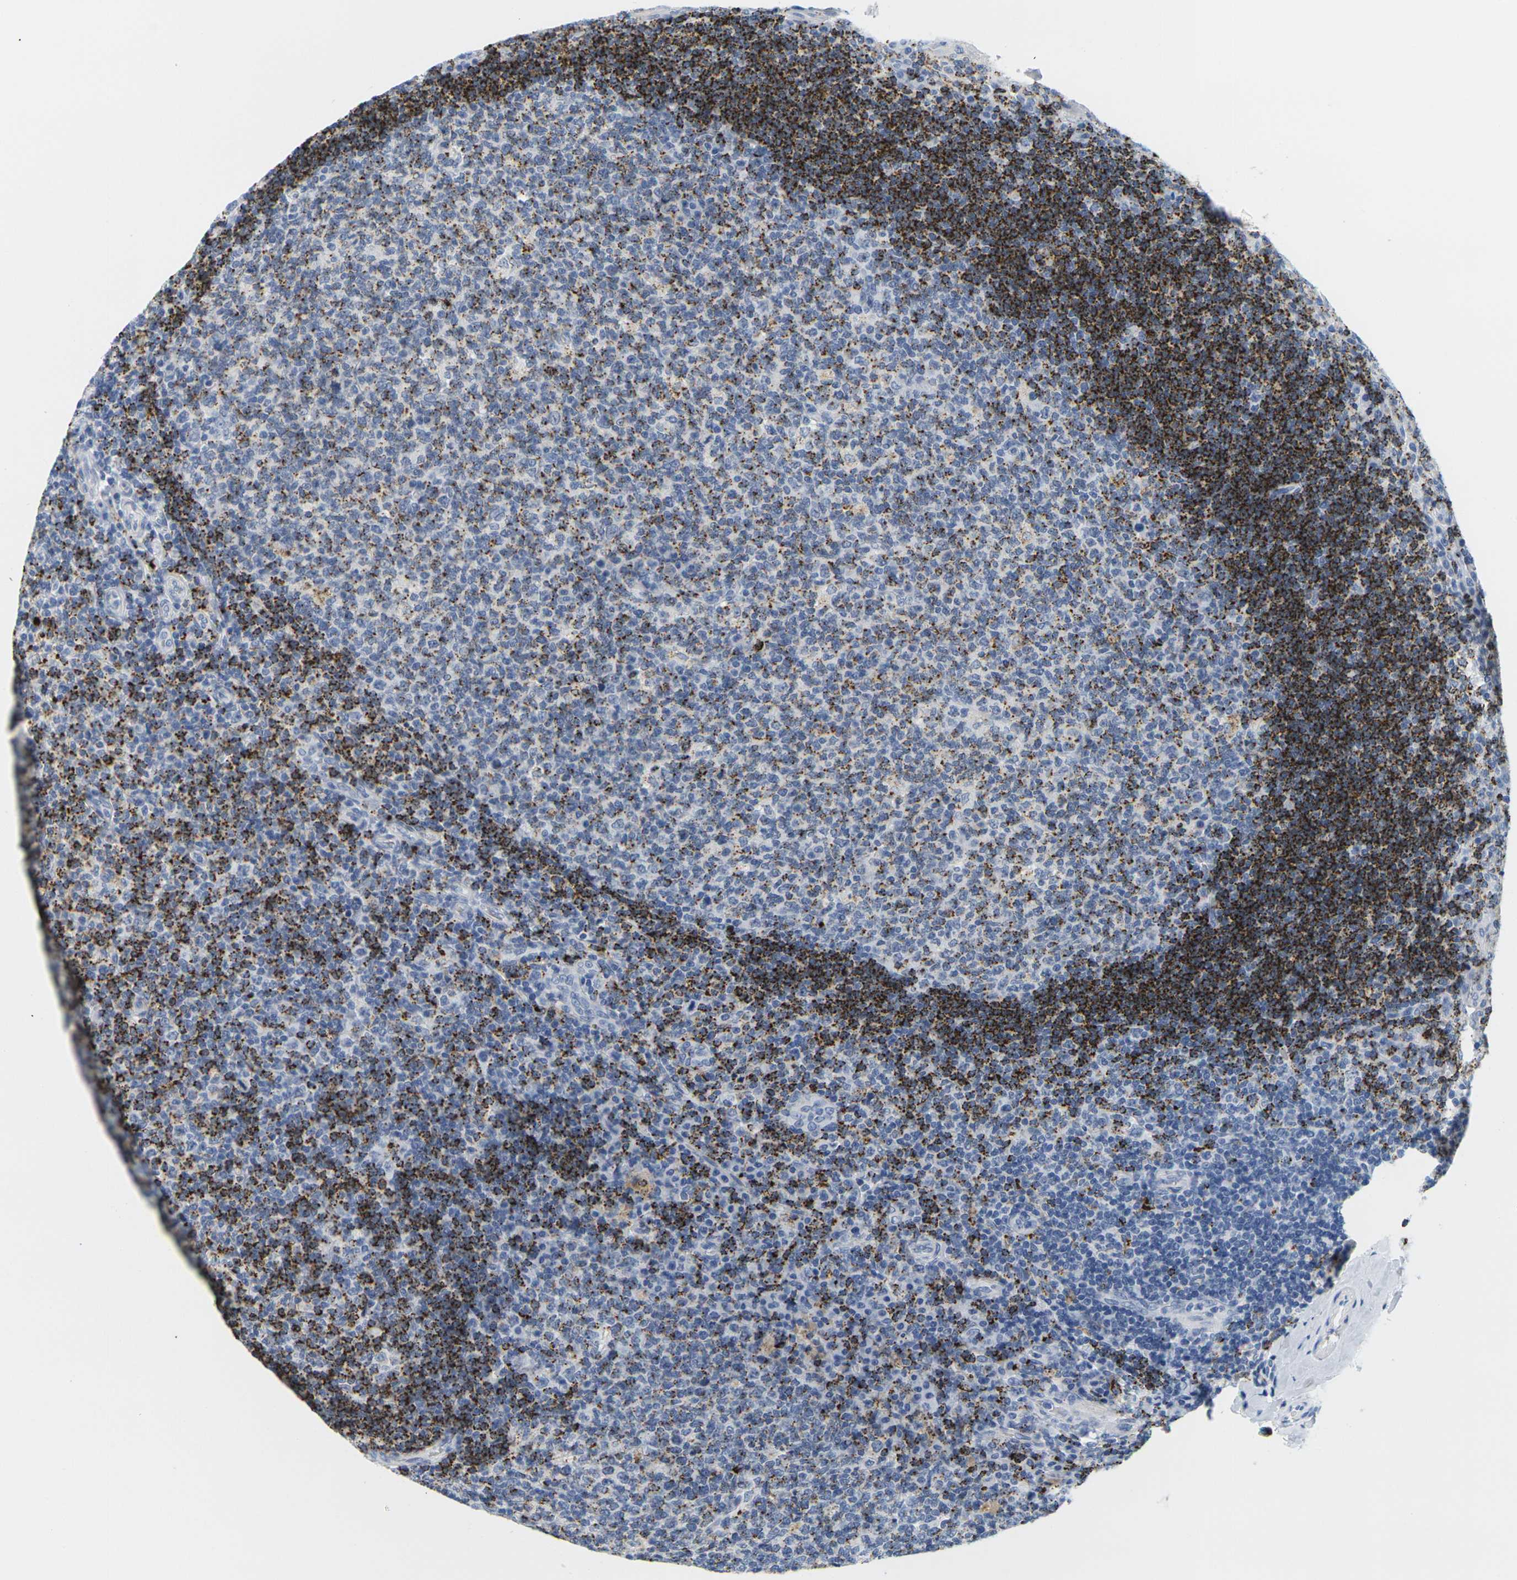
{"staining": {"intensity": "strong", "quantity": "<25%", "location": "cytoplasmic/membranous"}, "tissue": "tonsil", "cell_type": "Germinal center cells", "image_type": "normal", "snomed": [{"axis": "morphology", "description": "Normal tissue, NOS"}, {"axis": "topography", "description": "Tonsil"}], "caption": "The immunohistochemical stain labels strong cytoplasmic/membranous staining in germinal center cells of normal tonsil. (DAB (3,3'-diaminobenzidine) = brown stain, brightfield microscopy at high magnification).", "gene": "HLA", "patient": {"sex": "male", "age": 17}}